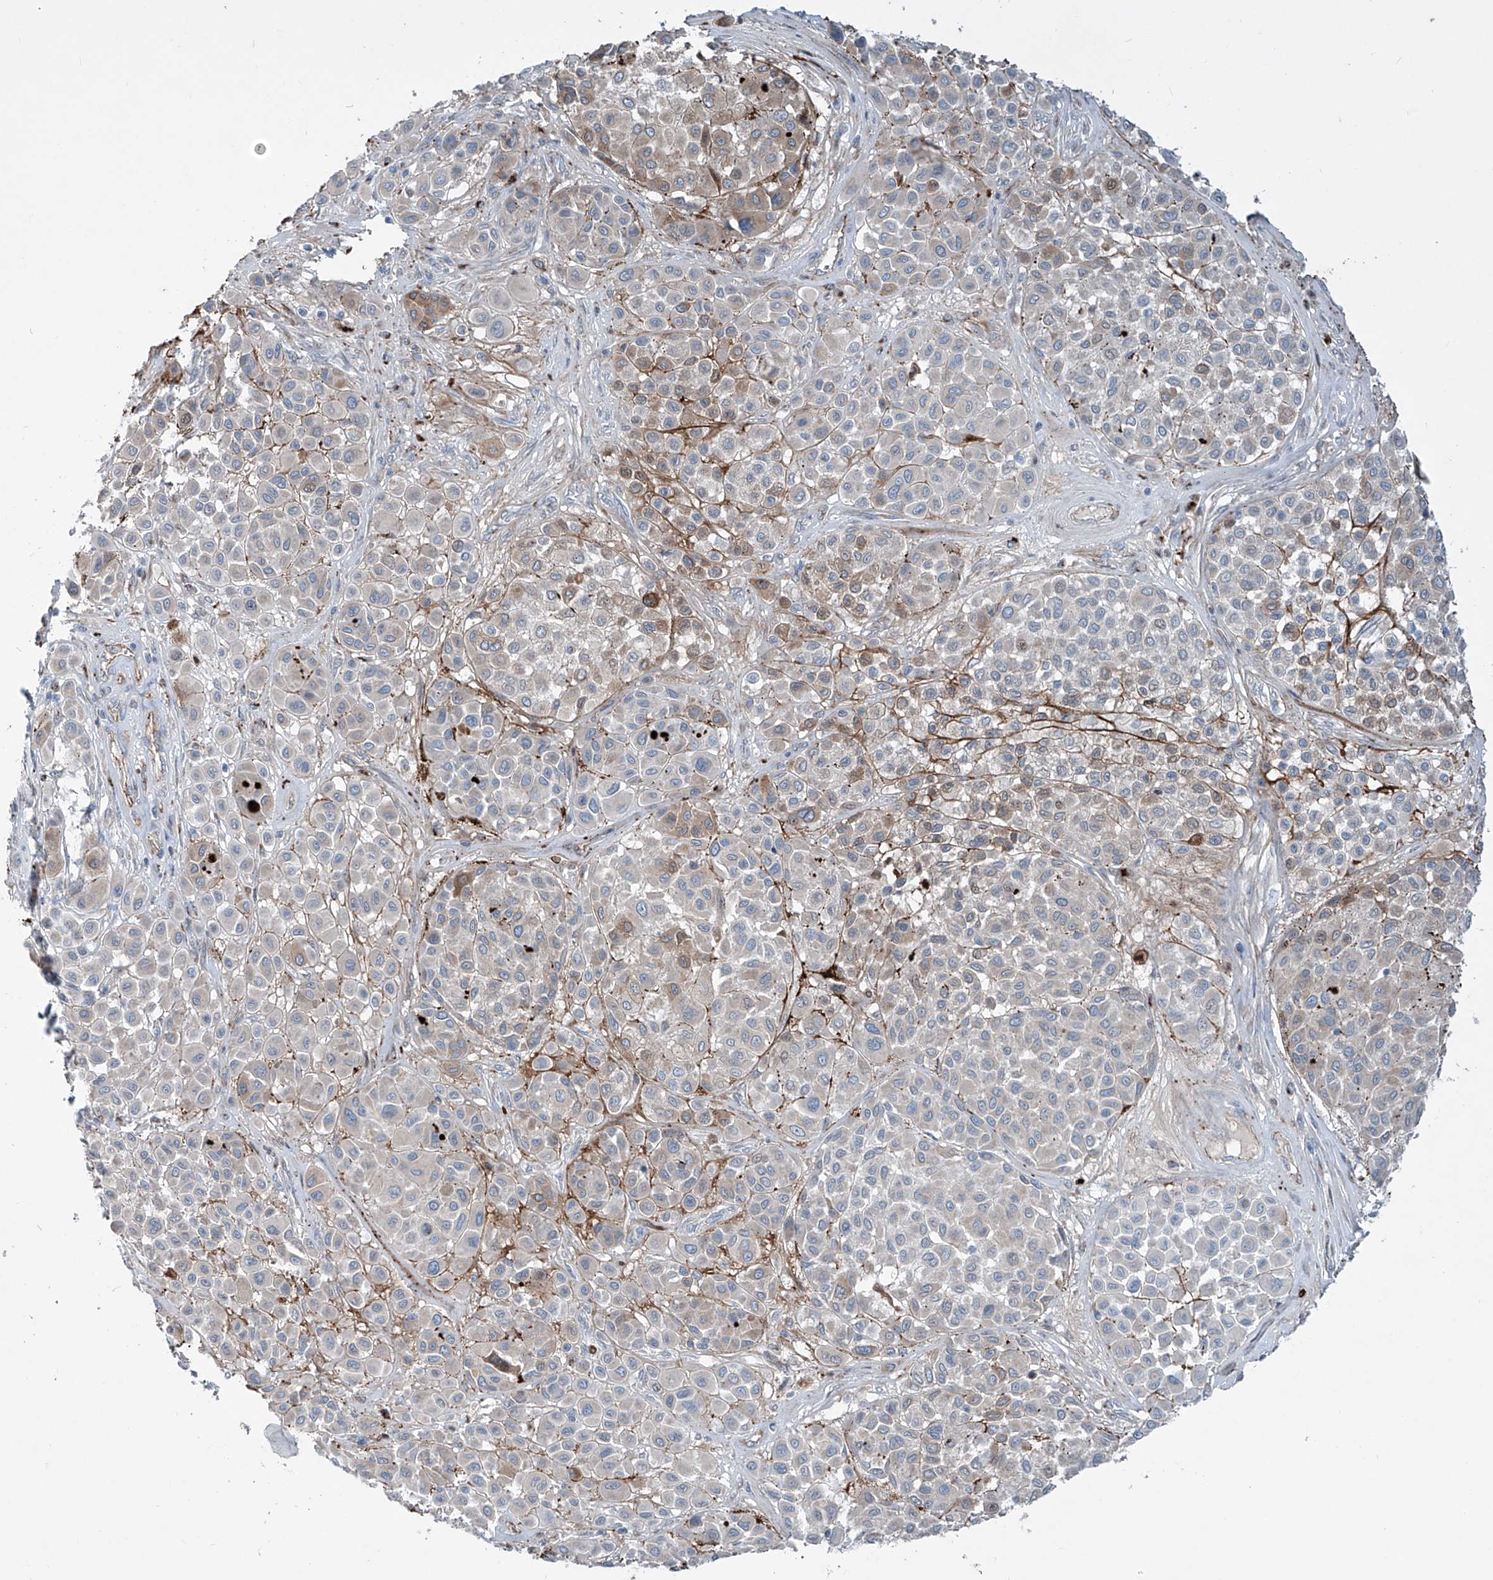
{"staining": {"intensity": "weak", "quantity": "<25%", "location": "cytoplasmic/membranous"}, "tissue": "melanoma", "cell_type": "Tumor cells", "image_type": "cancer", "snomed": [{"axis": "morphology", "description": "Malignant melanoma, Metastatic site"}, {"axis": "topography", "description": "Soft tissue"}], "caption": "This is a photomicrograph of immunohistochemistry (IHC) staining of malignant melanoma (metastatic site), which shows no positivity in tumor cells.", "gene": "CDH5", "patient": {"sex": "male", "age": 41}}